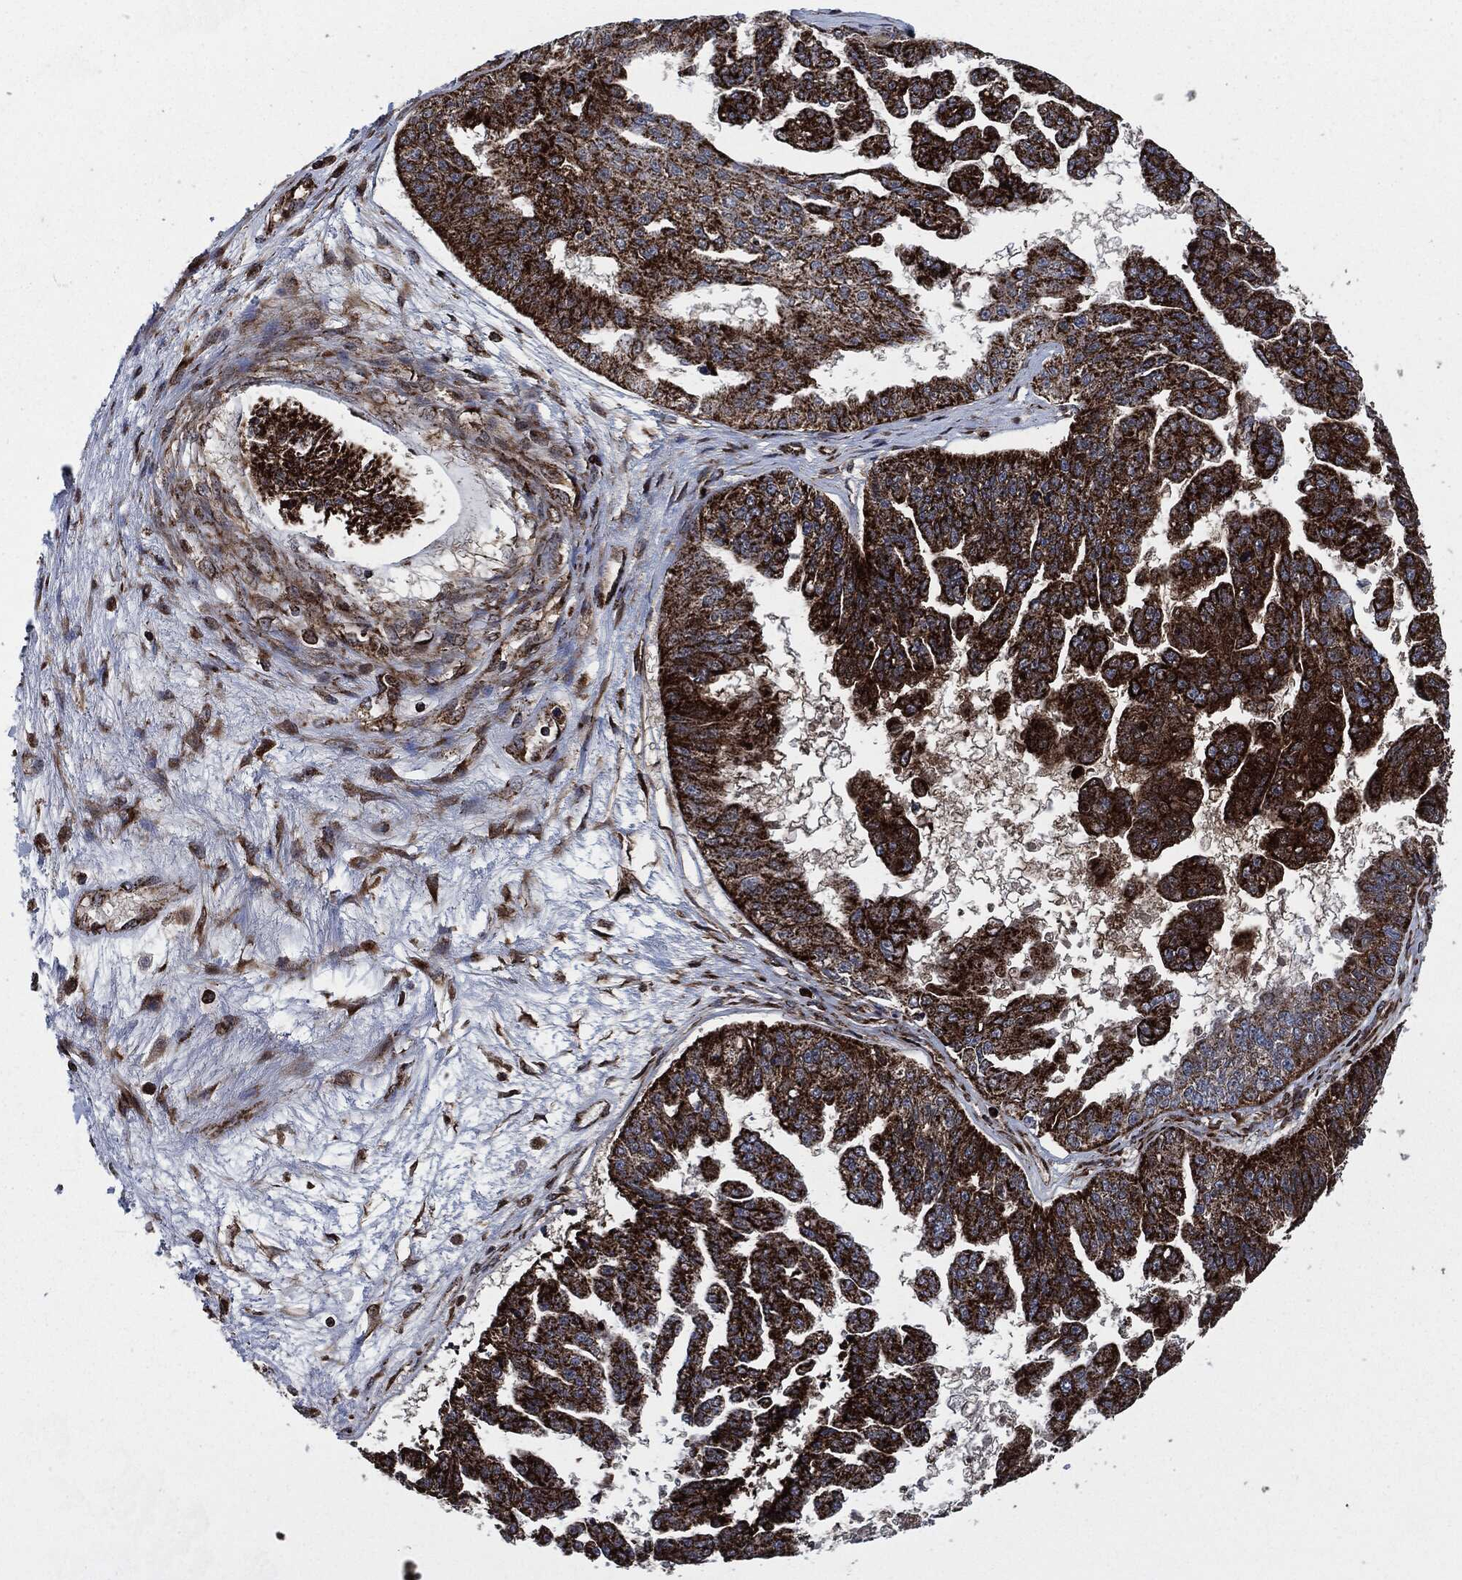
{"staining": {"intensity": "strong", "quantity": ">75%", "location": "cytoplasmic/membranous"}, "tissue": "ovarian cancer", "cell_type": "Tumor cells", "image_type": "cancer", "snomed": [{"axis": "morphology", "description": "Cystadenocarcinoma, serous, NOS"}, {"axis": "topography", "description": "Ovary"}], "caption": "Human ovarian cancer stained for a protein (brown) shows strong cytoplasmic/membranous positive staining in approximately >75% of tumor cells.", "gene": "FH", "patient": {"sex": "female", "age": 58}}